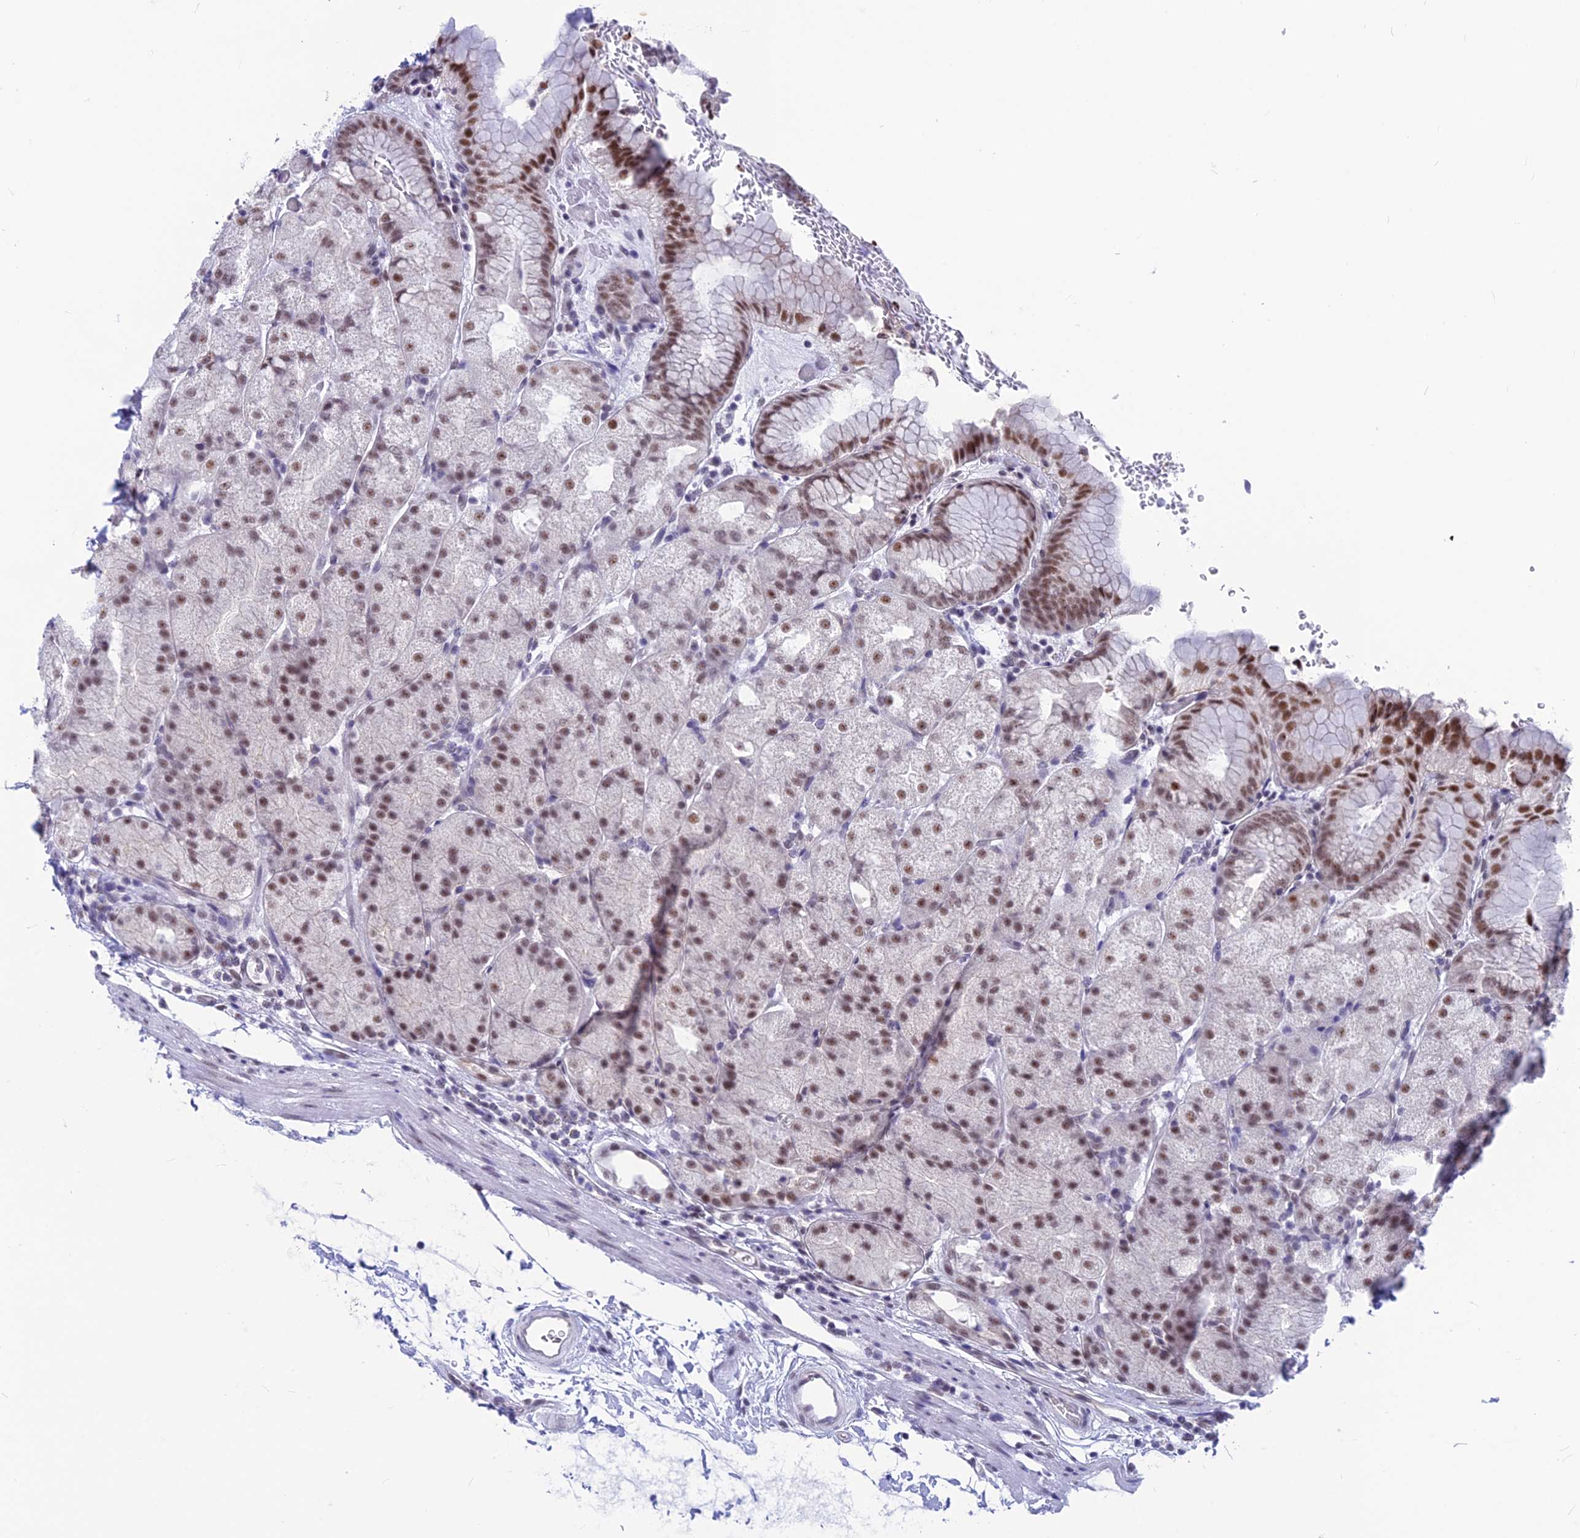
{"staining": {"intensity": "moderate", "quantity": "25%-75%", "location": "nuclear"}, "tissue": "stomach", "cell_type": "Glandular cells", "image_type": "normal", "snomed": [{"axis": "morphology", "description": "Normal tissue, NOS"}, {"axis": "topography", "description": "Stomach, upper"}, {"axis": "topography", "description": "Stomach, lower"}], "caption": "Immunohistochemistry of unremarkable stomach reveals medium levels of moderate nuclear expression in approximately 25%-75% of glandular cells.", "gene": "SRSF5", "patient": {"sex": "male", "age": 62}}